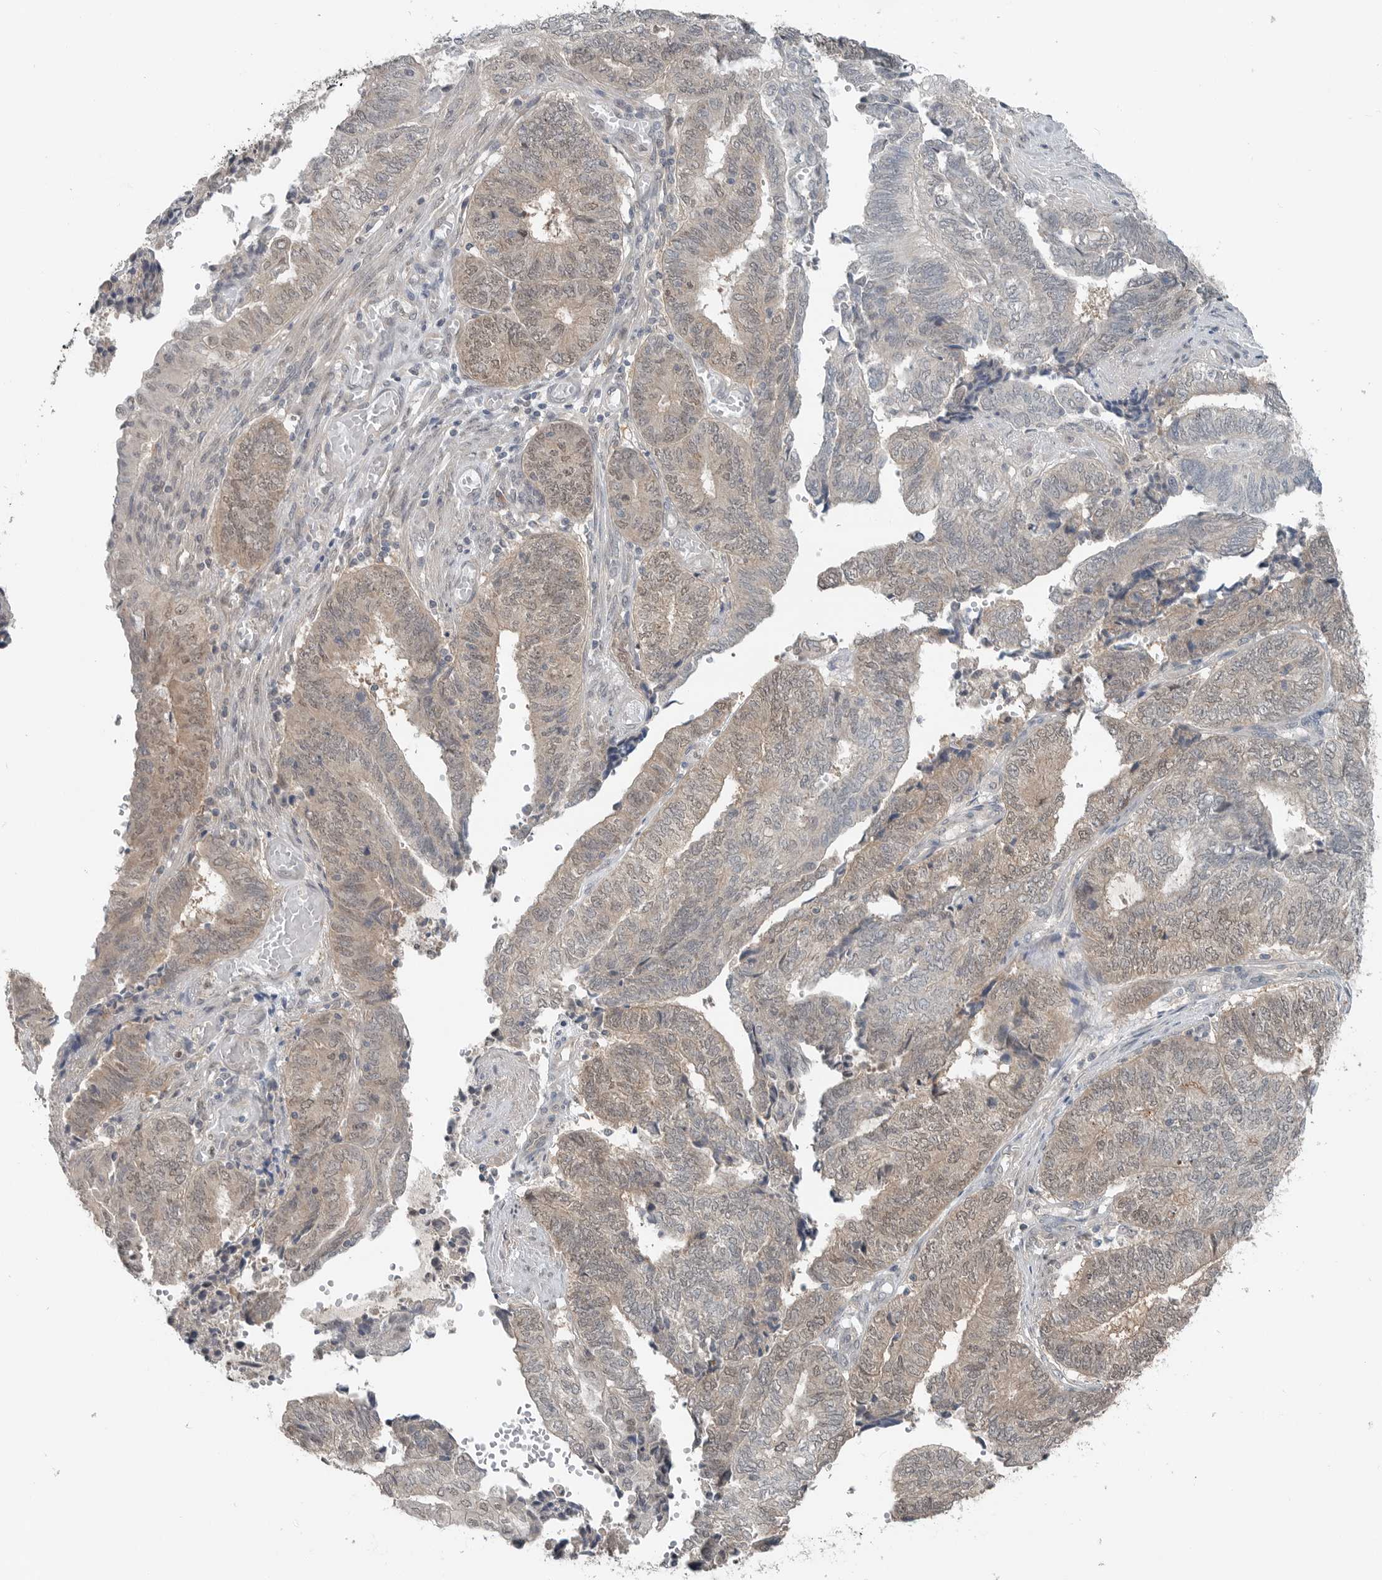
{"staining": {"intensity": "weak", "quantity": "25%-75%", "location": "cytoplasmic/membranous,nuclear"}, "tissue": "endometrial cancer", "cell_type": "Tumor cells", "image_type": "cancer", "snomed": [{"axis": "morphology", "description": "Adenocarcinoma, NOS"}, {"axis": "topography", "description": "Uterus"}, {"axis": "topography", "description": "Endometrium"}], "caption": "Immunohistochemical staining of endometrial cancer shows weak cytoplasmic/membranous and nuclear protein positivity in approximately 25%-75% of tumor cells.", "gene": "MFAP3L", "patient": {"sex": "female", "age": 70}}